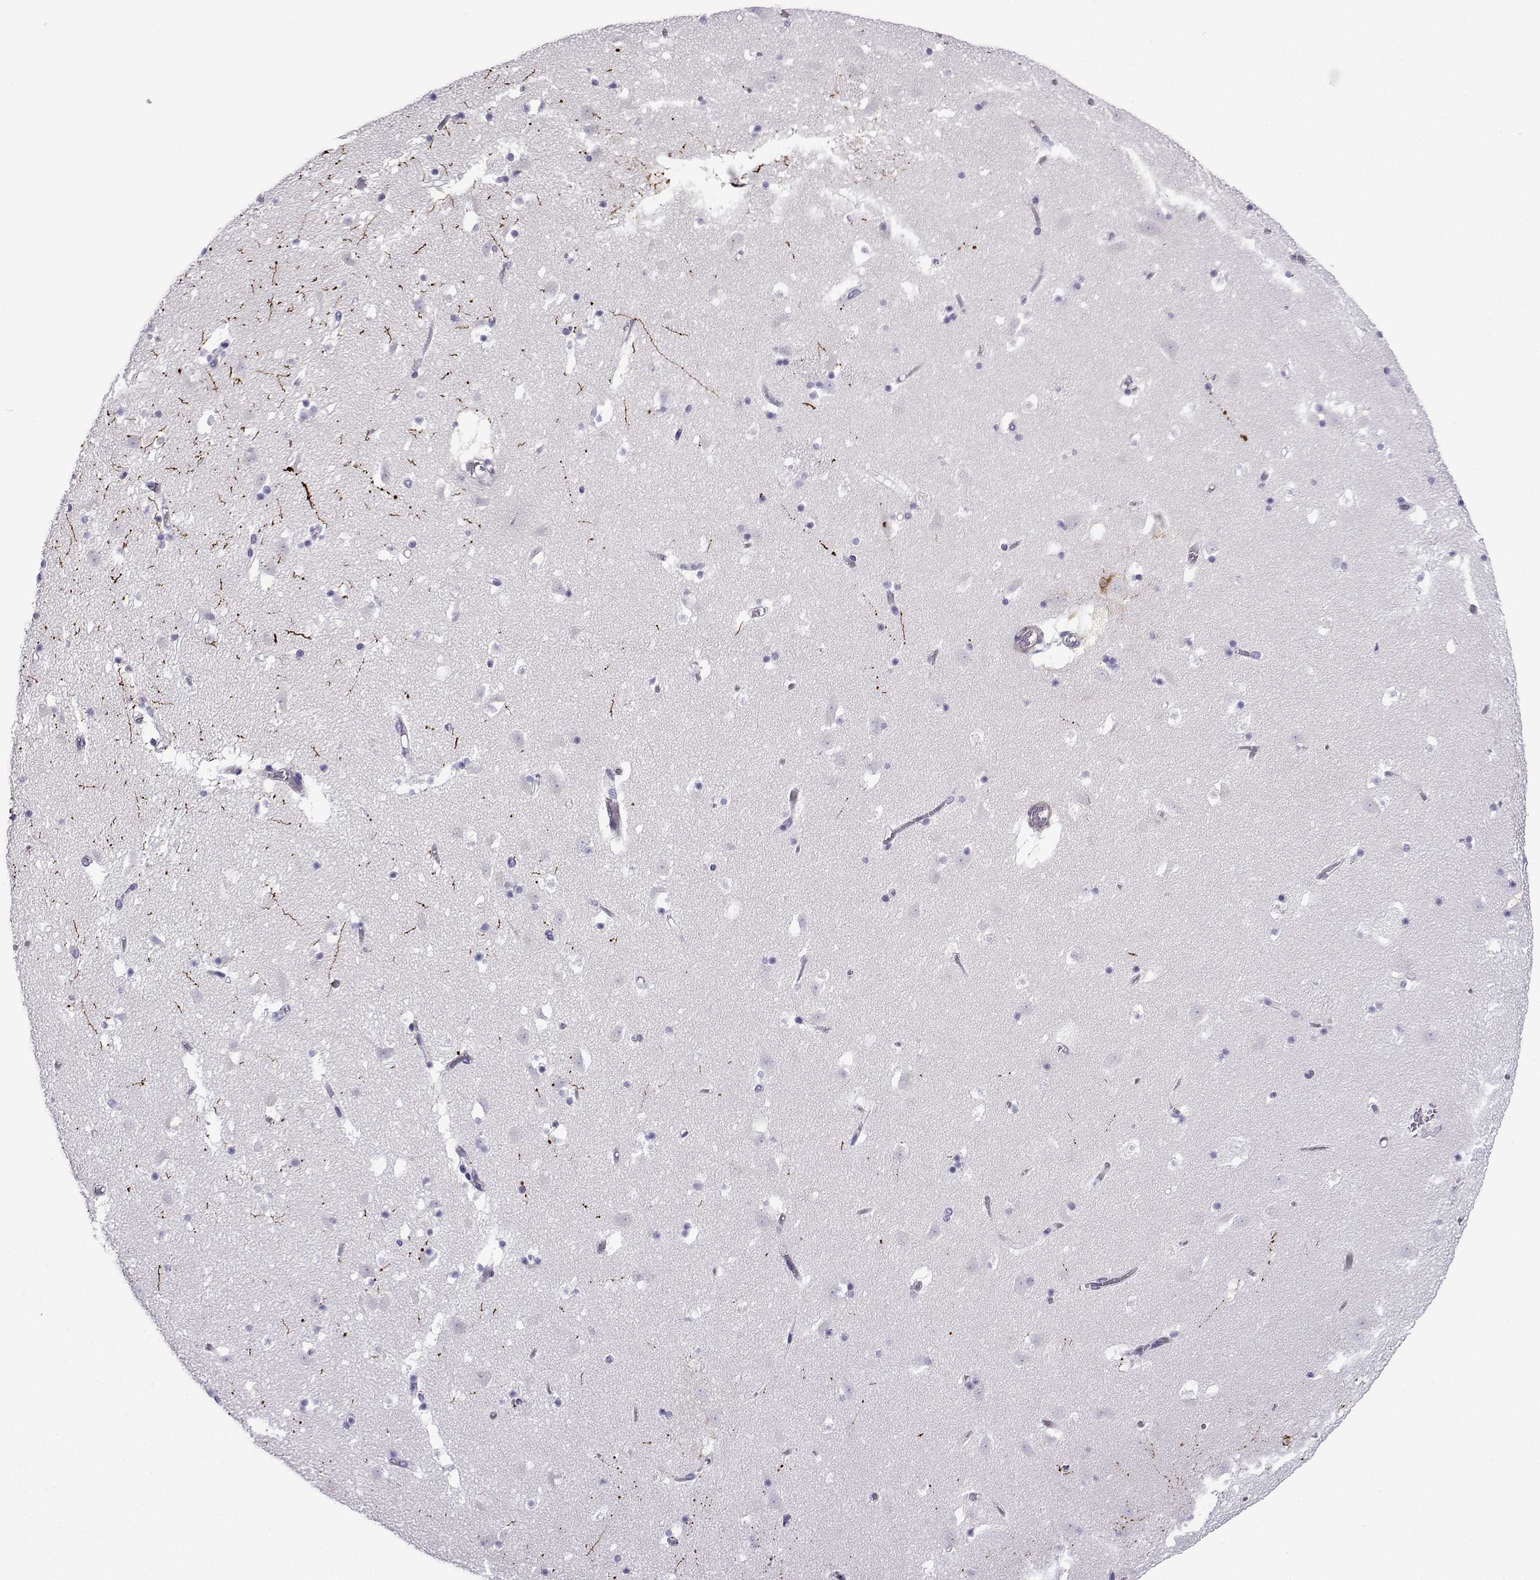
{"staining": {"intensity": "negative", "quantity": "none", "location": "none"}, "tissue": "caudate", "cell_type": "Glial cells", "image_type": "normal", "snomed": [{"axis": "morphology", "description": "Normal tissue, NOS"}, {"axis": "topography", "description": "Lateral ventricle wall"}], "caption": "A photomicrograph of caudate stained for a protein displays no brown staining in glial cells. (Brightfield microscopy of DAB (3,3'-diaminobenzidine) immunohistochemistry (IHC) at high magnification).", "gene": "KCNF1", "patient": {"sex": "female", "age": 42}}